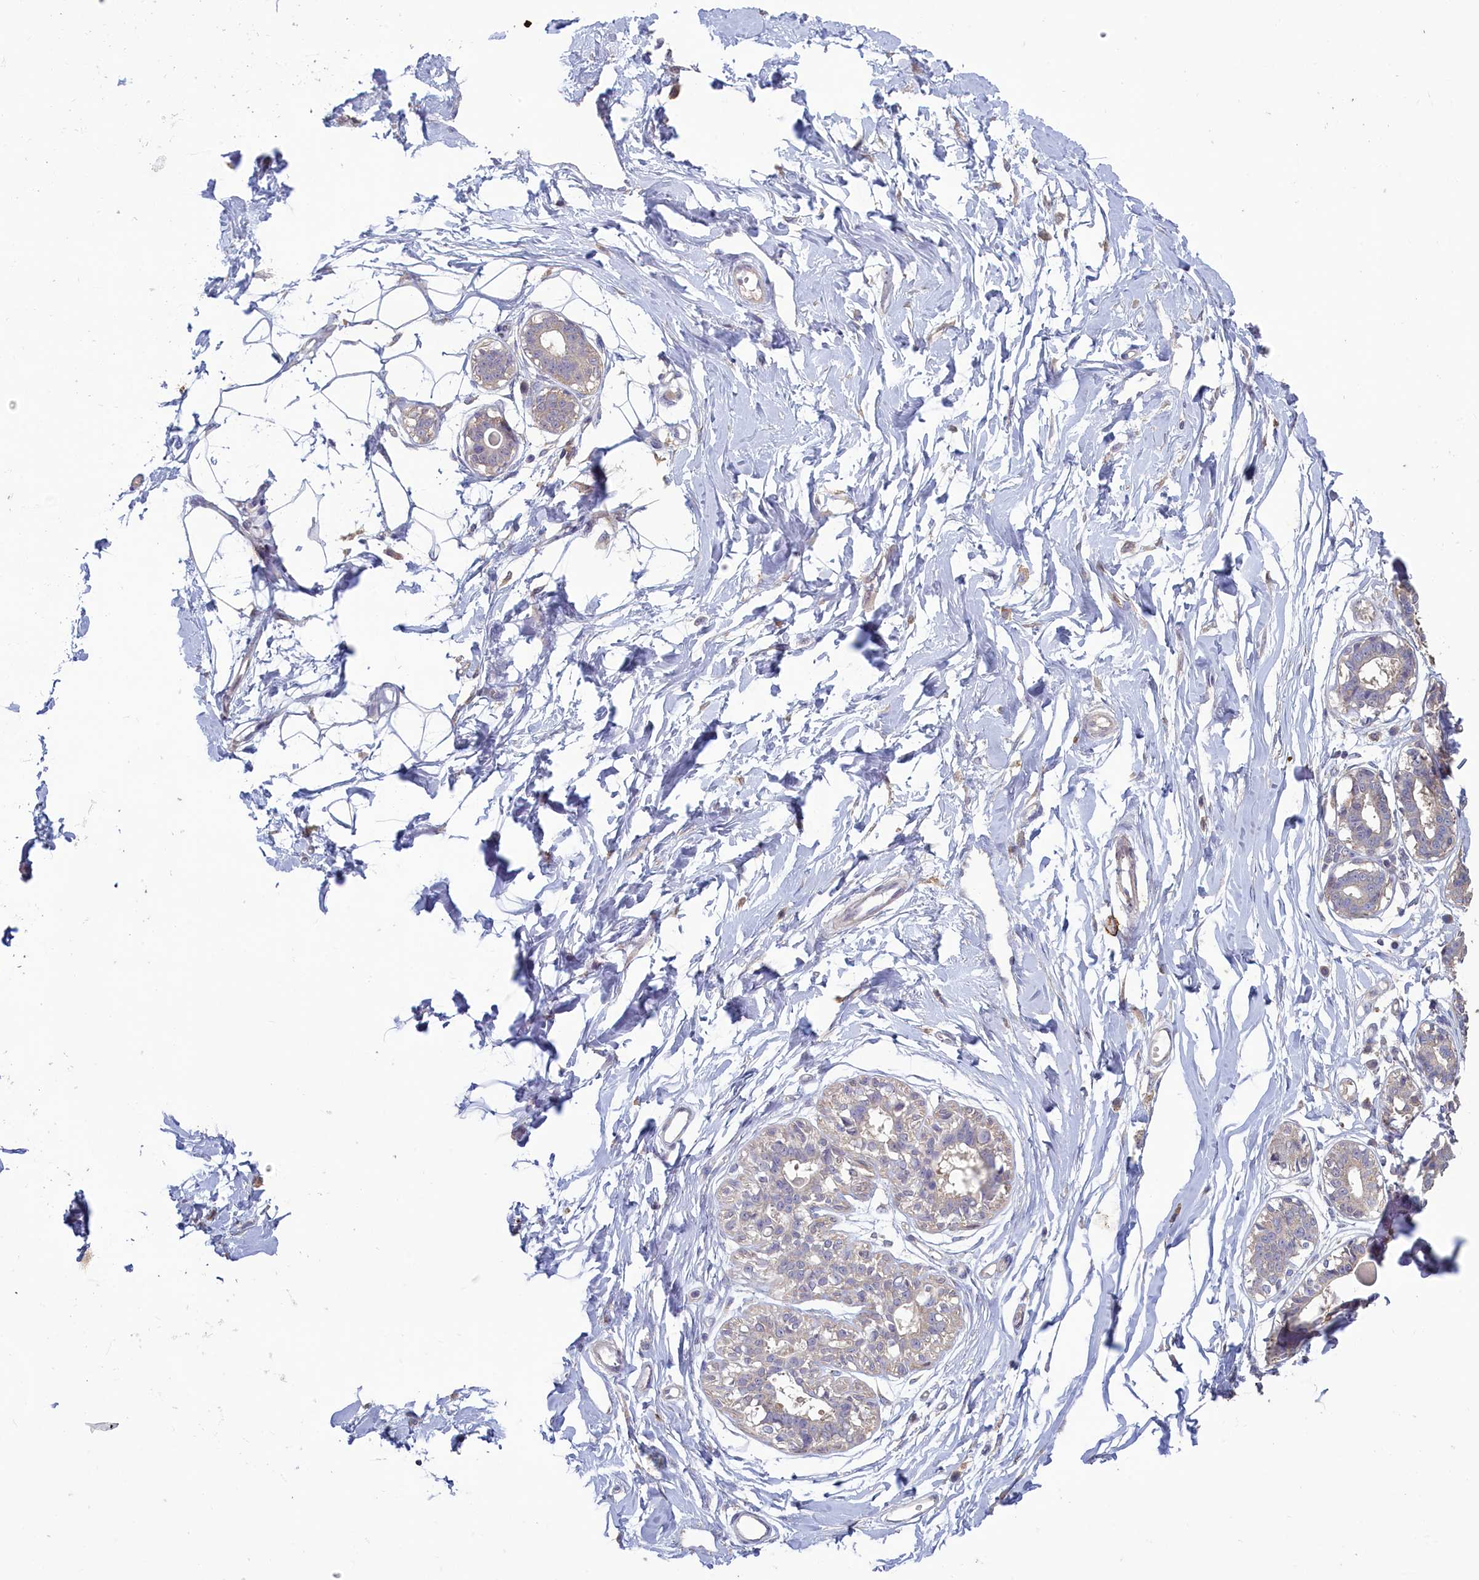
{"staining": {"intensity": "negative", "quantity": "none", "location": "none"}, "tissue": "breast", "cell_type": "Adipocytes", "image_type": "normal", "snomed": [{"axis": "morphology", "description": "Normal tissue, NOS"}, {"axis": "topography", "description": "Breast"}], "caption": "There is no significant staining in adipocytes of breast. (DAB (3,3'-diaminobenzidine) IHC, high magnification).", "gene": "ATF7IP2", "patient": {"sex": "female", "age": 45}}